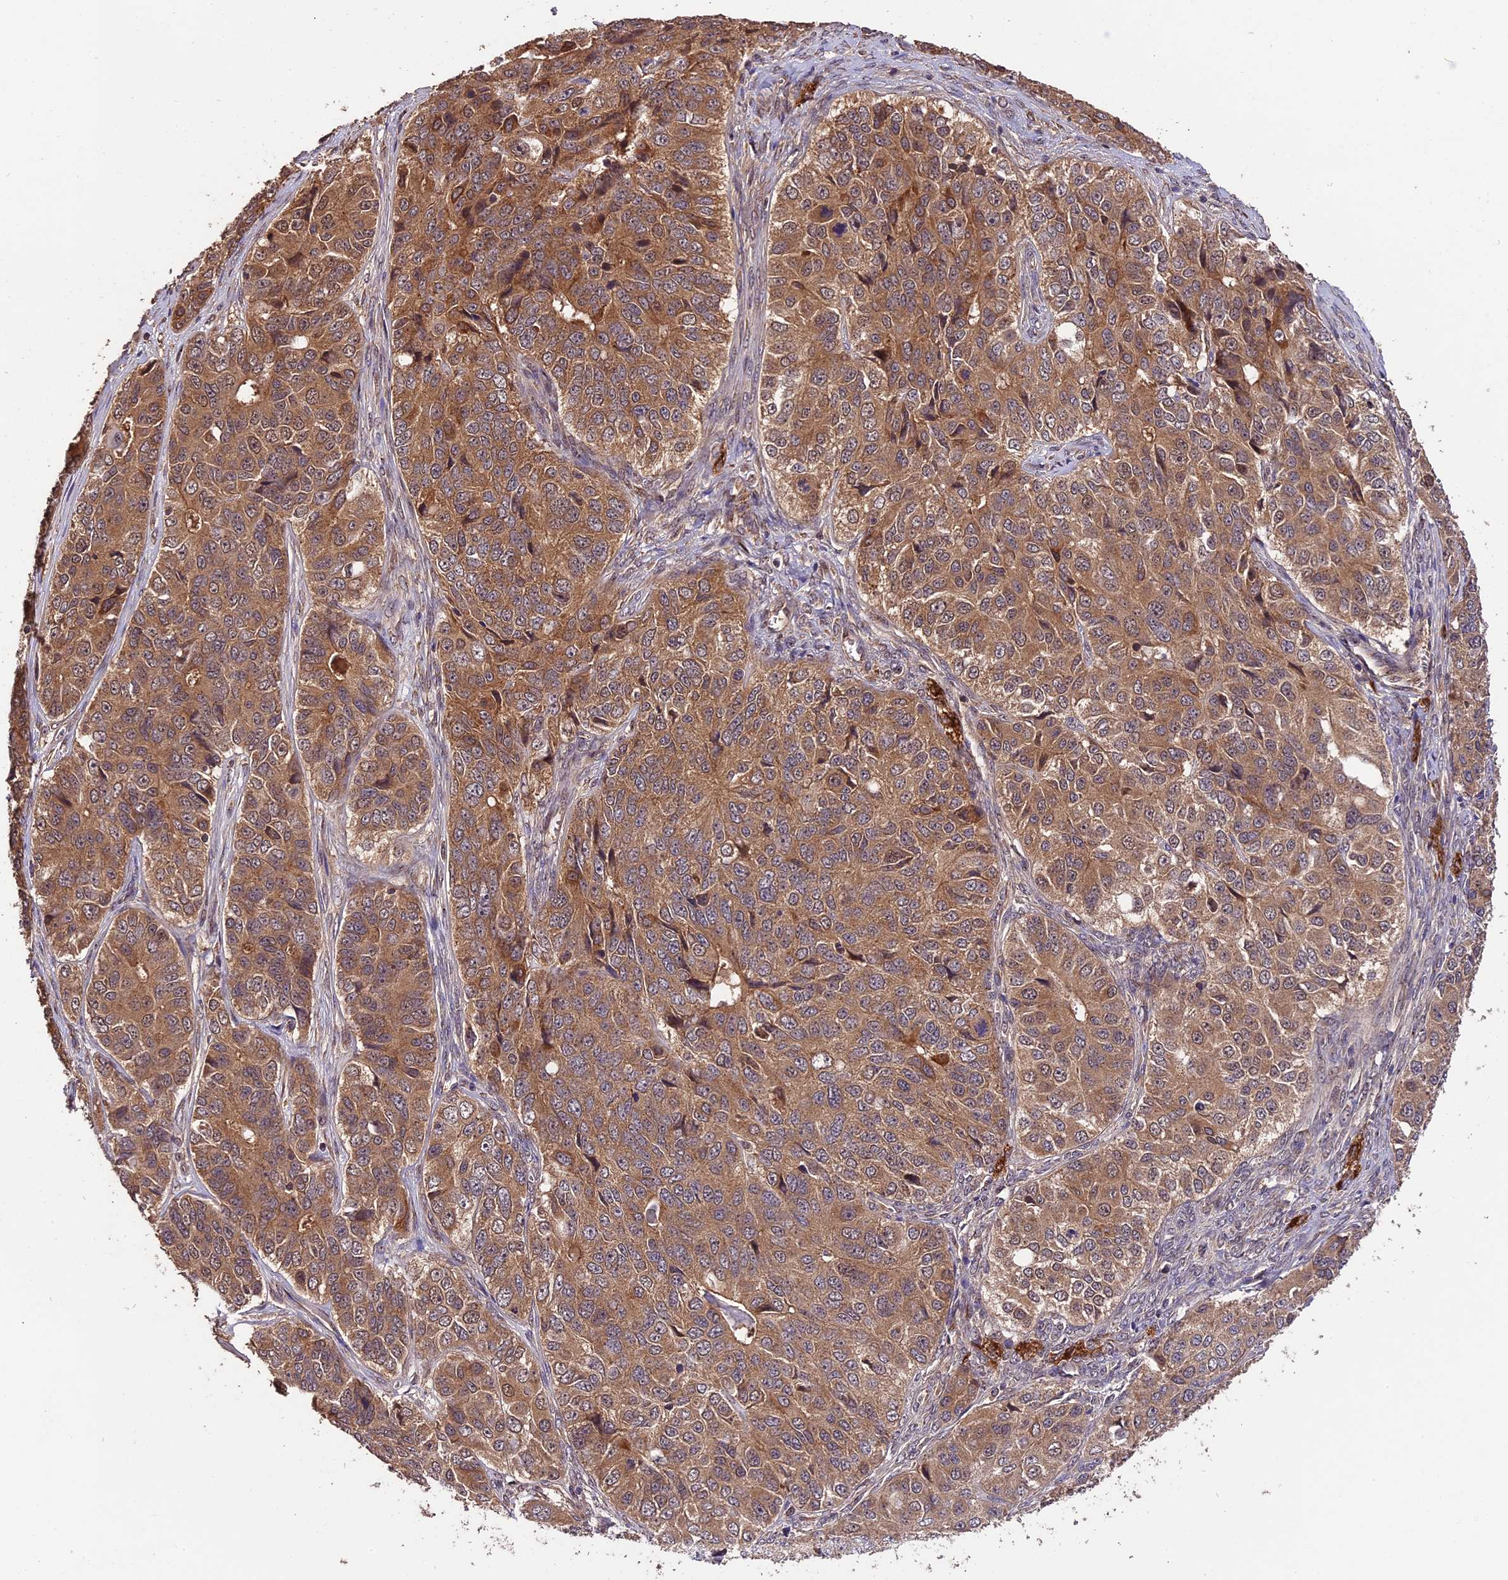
{"staining": {"intensity": "moderate", "quantity": ">75%", "location": "cytoplasmic/membranous"}, "tissue": "ovarian cancer", "cell_type": "Tumor cells", "image_type": "cancer", "snomed": [{"axis": "morphology", "description": "Carcinoma, endometroid"}, {"axis": "topography", "description": "Ovary"}], "caption": "This micrograph reveals IHC staining of human ovarian endometroid carcinoma, with medium moderate cytoplasmic/membranous positivity in about >75% of tumor cells.", "gene": "TRMT1", "patient": {"sex": "female", "age": 51}}